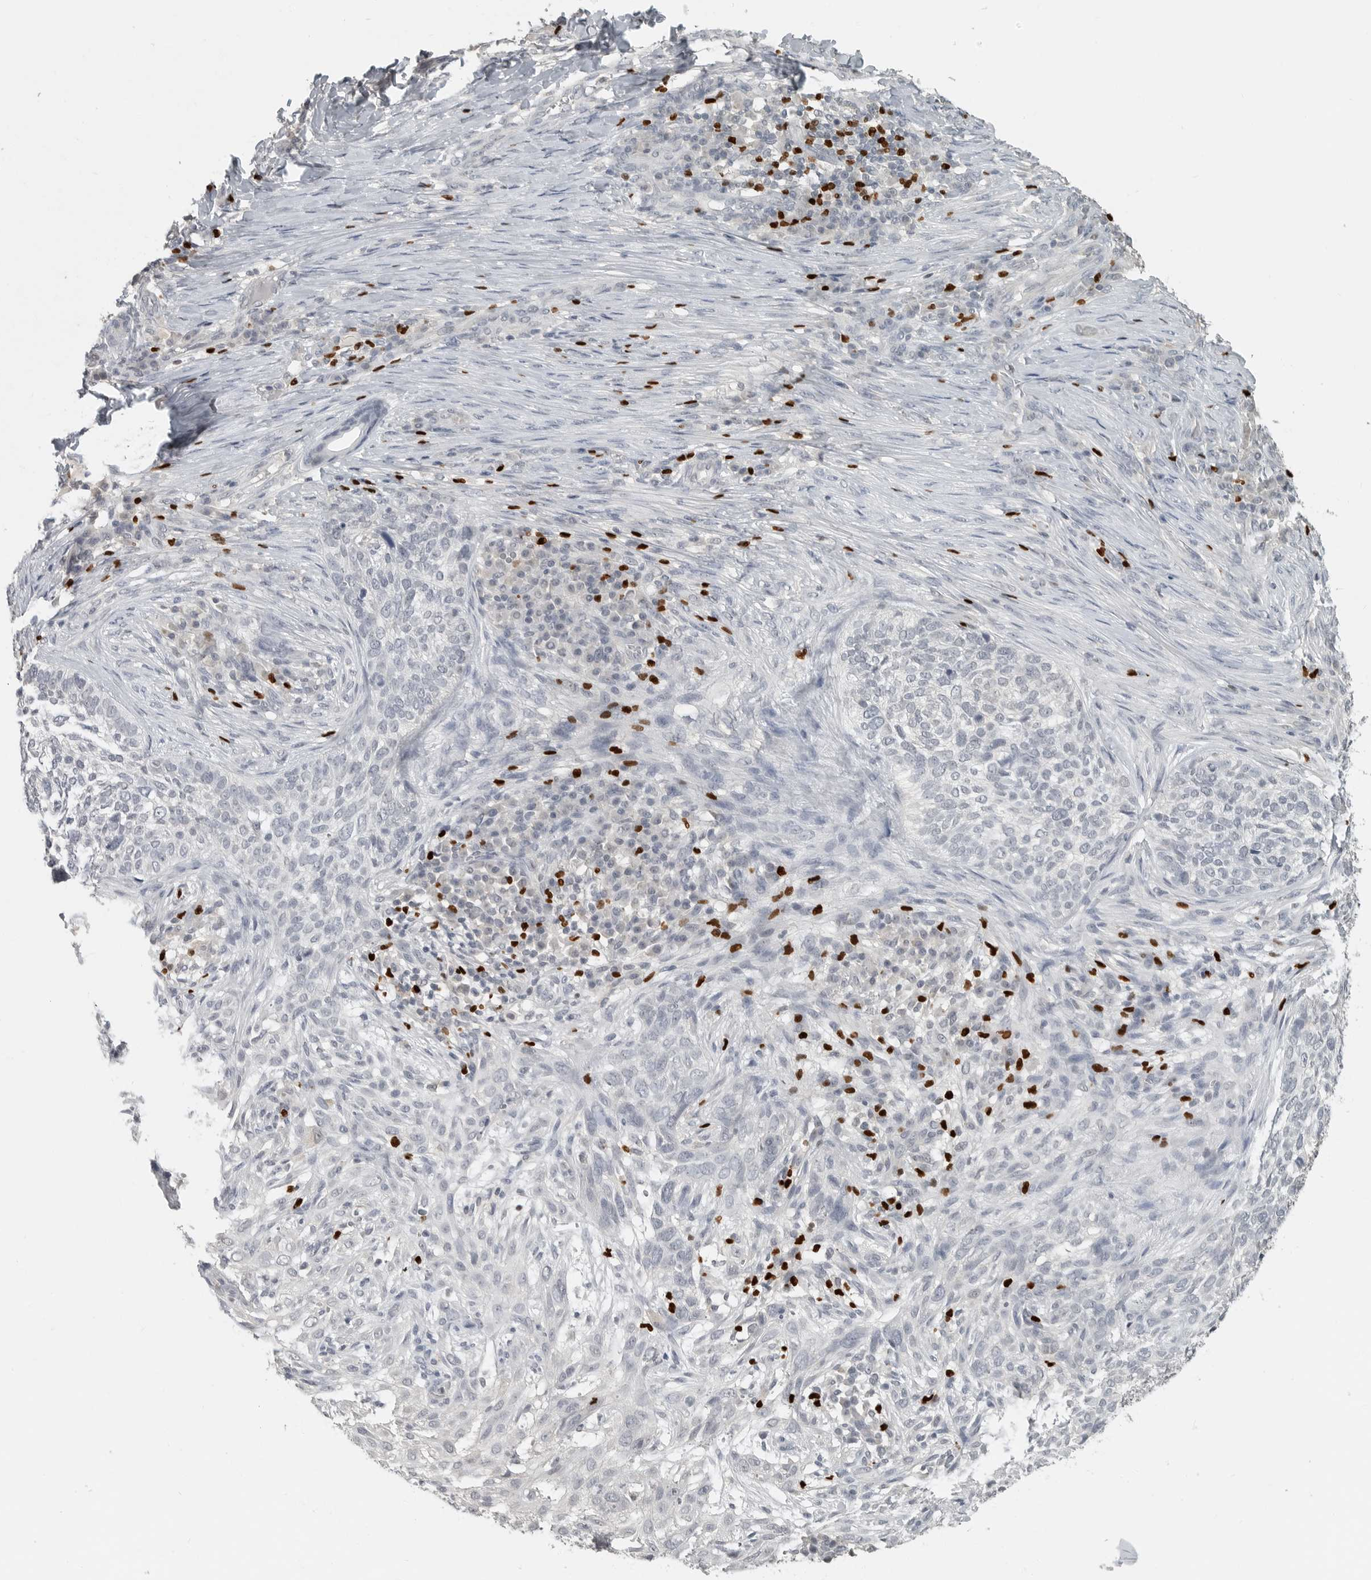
{"staining": {"intensity": "negative", "quantity": "none", "location": "none"}, "tissue": "skin cancer", "cell_type": "Tumor cells", "image_type": "cancer", "snomed": [{"axis": "morphology", "description": "Basal cell carcinoma"}, {"axis": "topography", "description": "Skin"}], "caption": "IHC of human basal cell carcinoma (skin) exhibits no expression in tumor cells.", "gene": "FOXP3", "patient": {"sex": "female", "age": 64}}